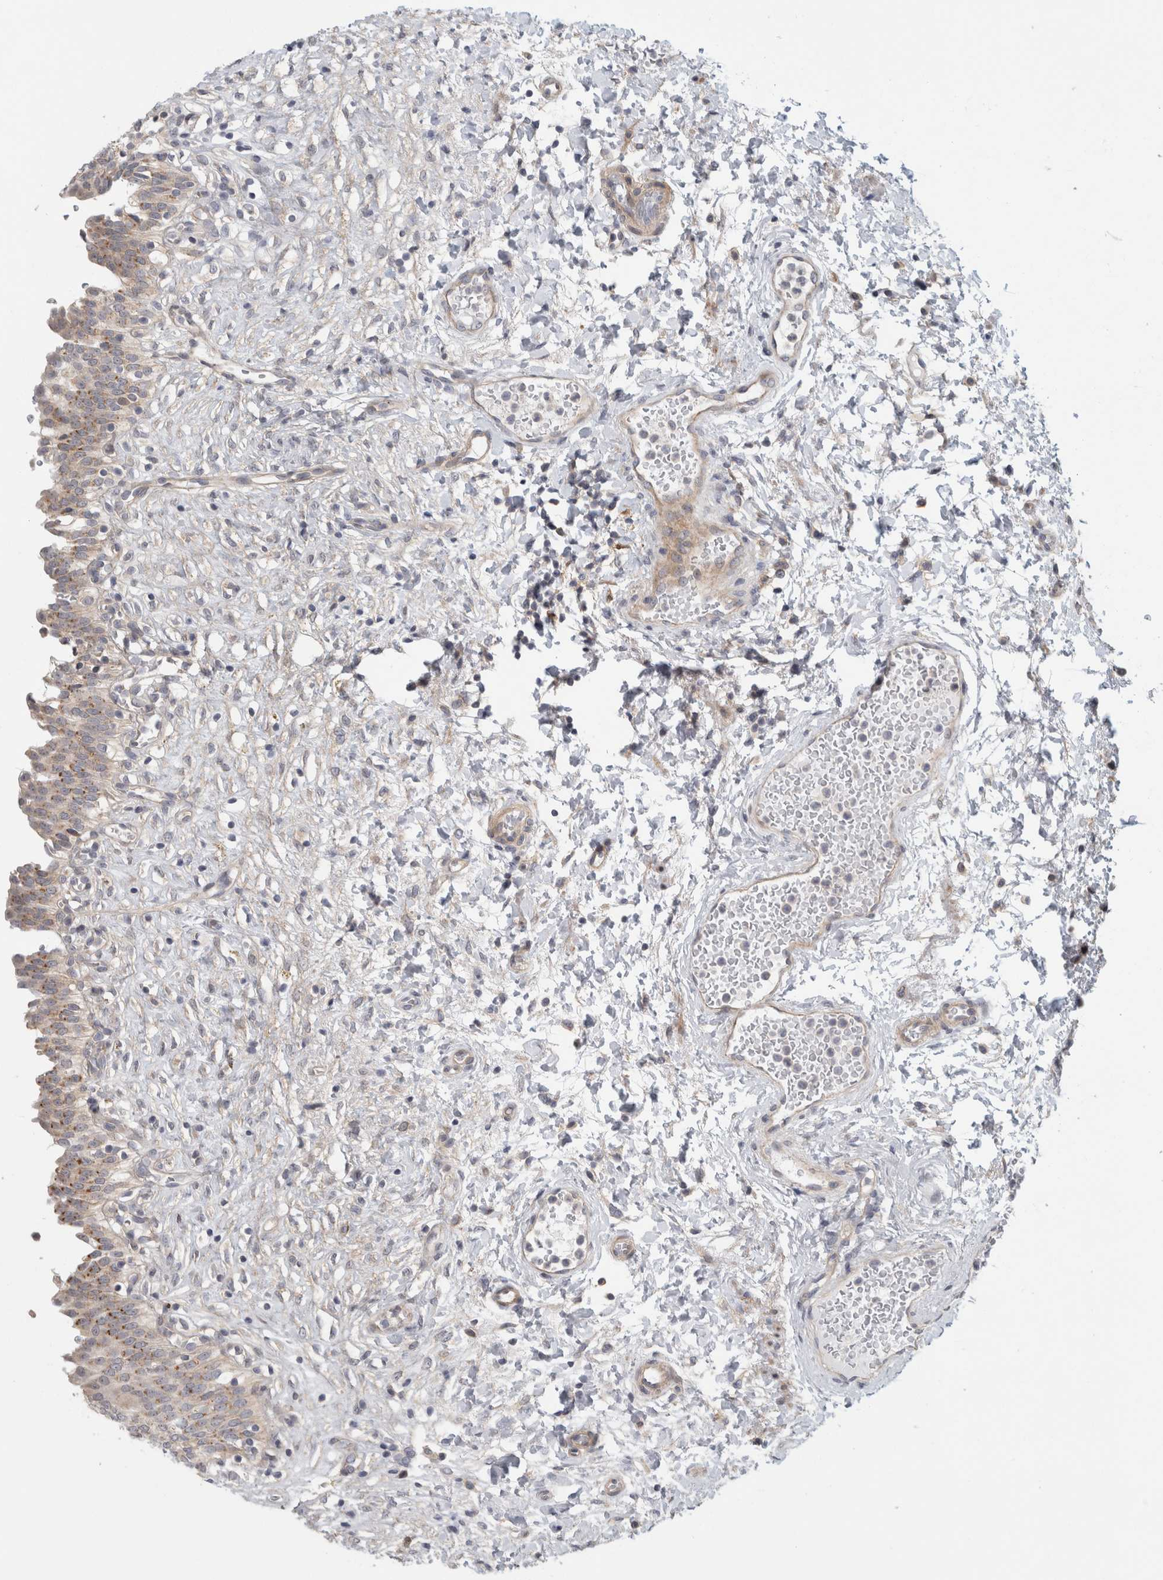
{"staining": {"intensity": "weak", "quantity": ">75%", "location": "cytoplasmic/membranous"}, "tissue": "urinary bladder", "cell_type": "Urothelial cells", "image_type": "normal", "snomed": [{"axis": "morphology", "description": "Urothelial carcinoma, High grade"}, {"axis": "topography", "description": "Urinary bladder"}], "caption": "Immunohistochemistry (IHC) (DAB (3,3'-diaminobenzidine)) staining of normal human urinary bladder demonstrates weak cytoplasmic/membranous protein staining in approximately >75% of urothelial cells.", "gene": "ZNF804B", "patient": {"sex": "male", "age": 46}}